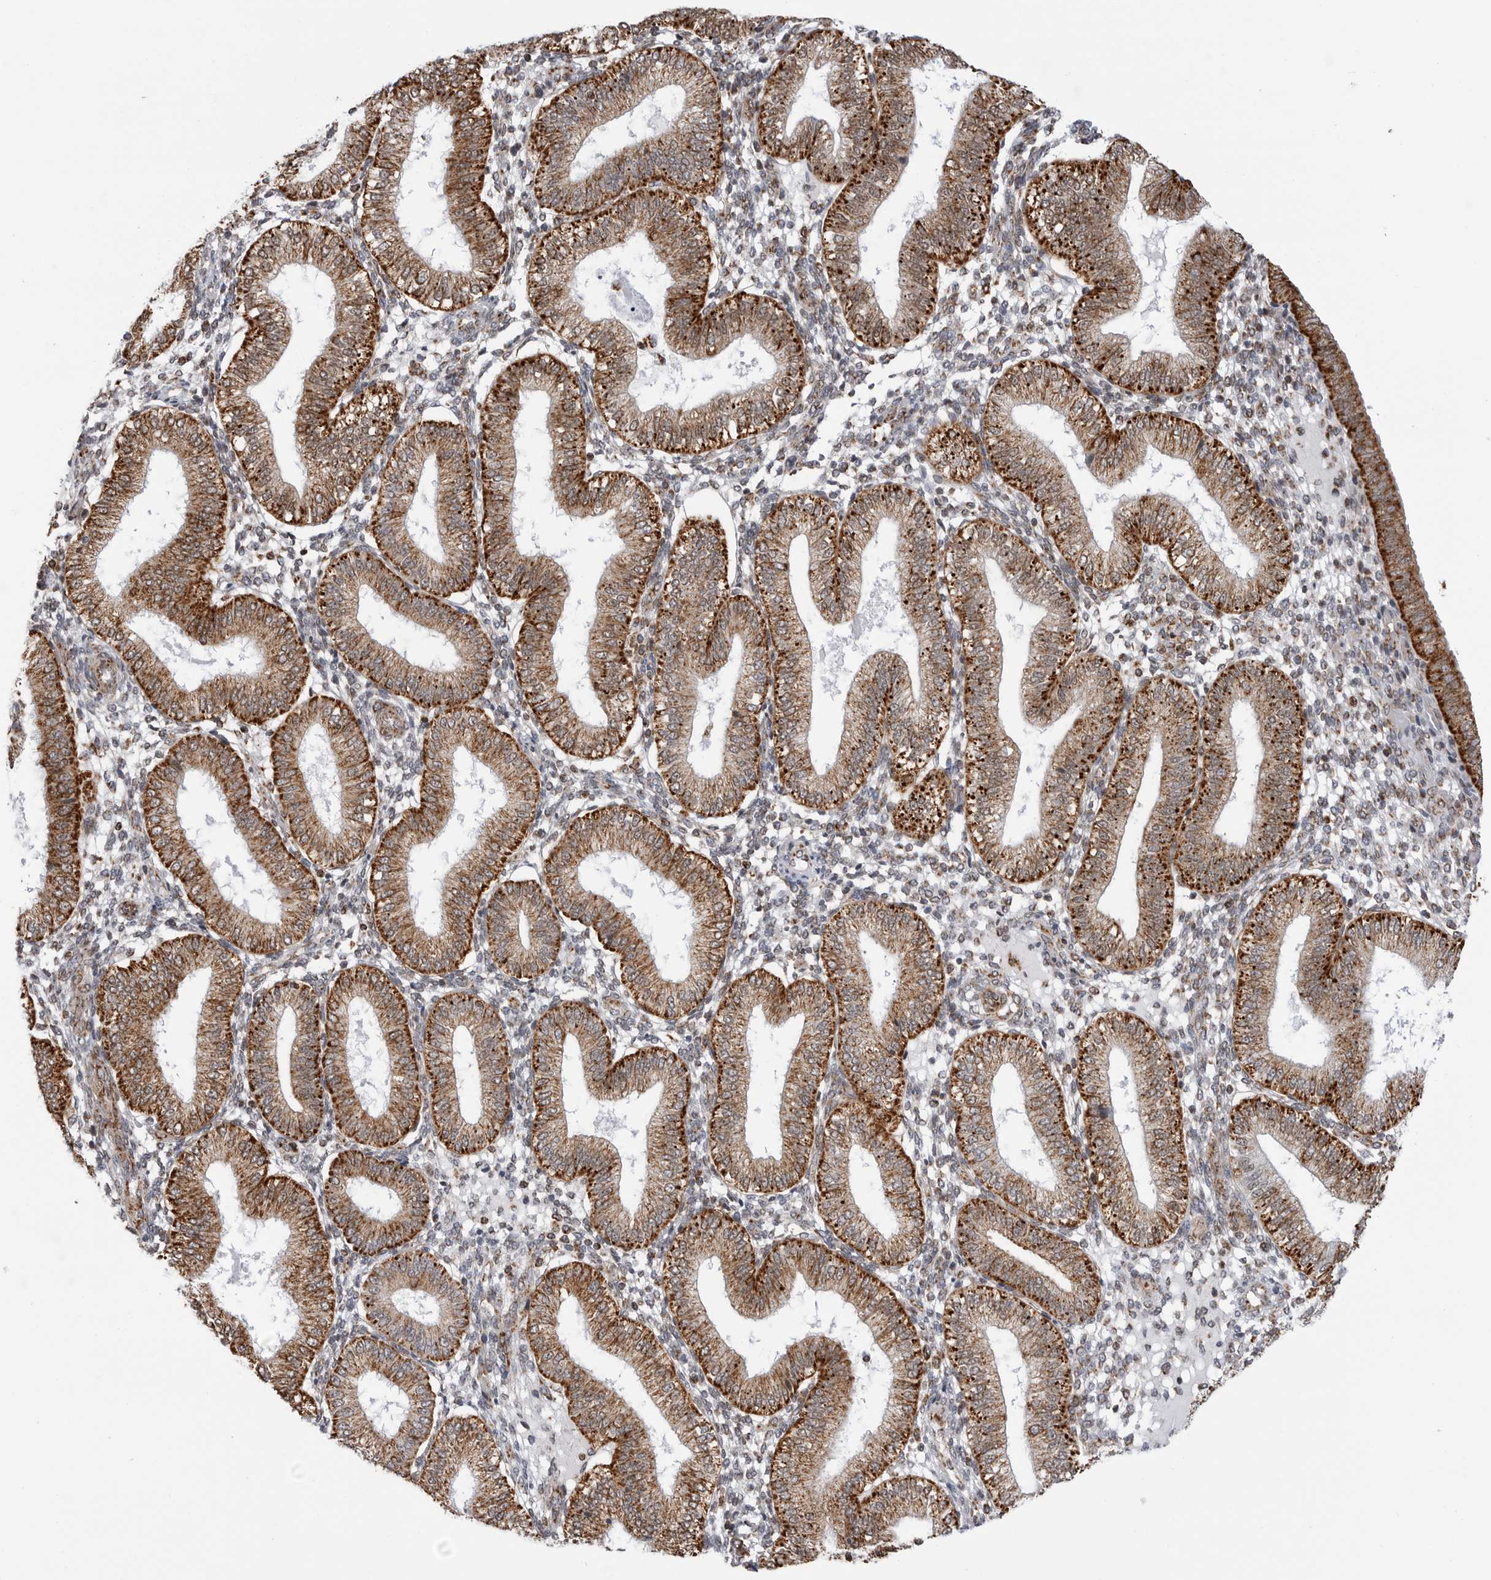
{"staining": {"intensity": "moderate", "quantity": "<25%", "location": "cytoplasmic/membranous"}, "tissue": "endometrium", "cell_type": "Cells in endometrial stroma", "image_type": "normal", "snomed": [{"axis": "morphology", "description": "Normal tissue, NOS"}, {"axis": "topography", "description": "Endometrium"}], "caption": "A brown stain highlights moderate cytoplasmic/membranous staining of a protein in cells in endometrial stroma of unremarkable endometrium. (Brightfield microscopy of DAB IHC at high magnification).", "gene": "COX5A", "patient": {"sex": "female", "age": 39}}